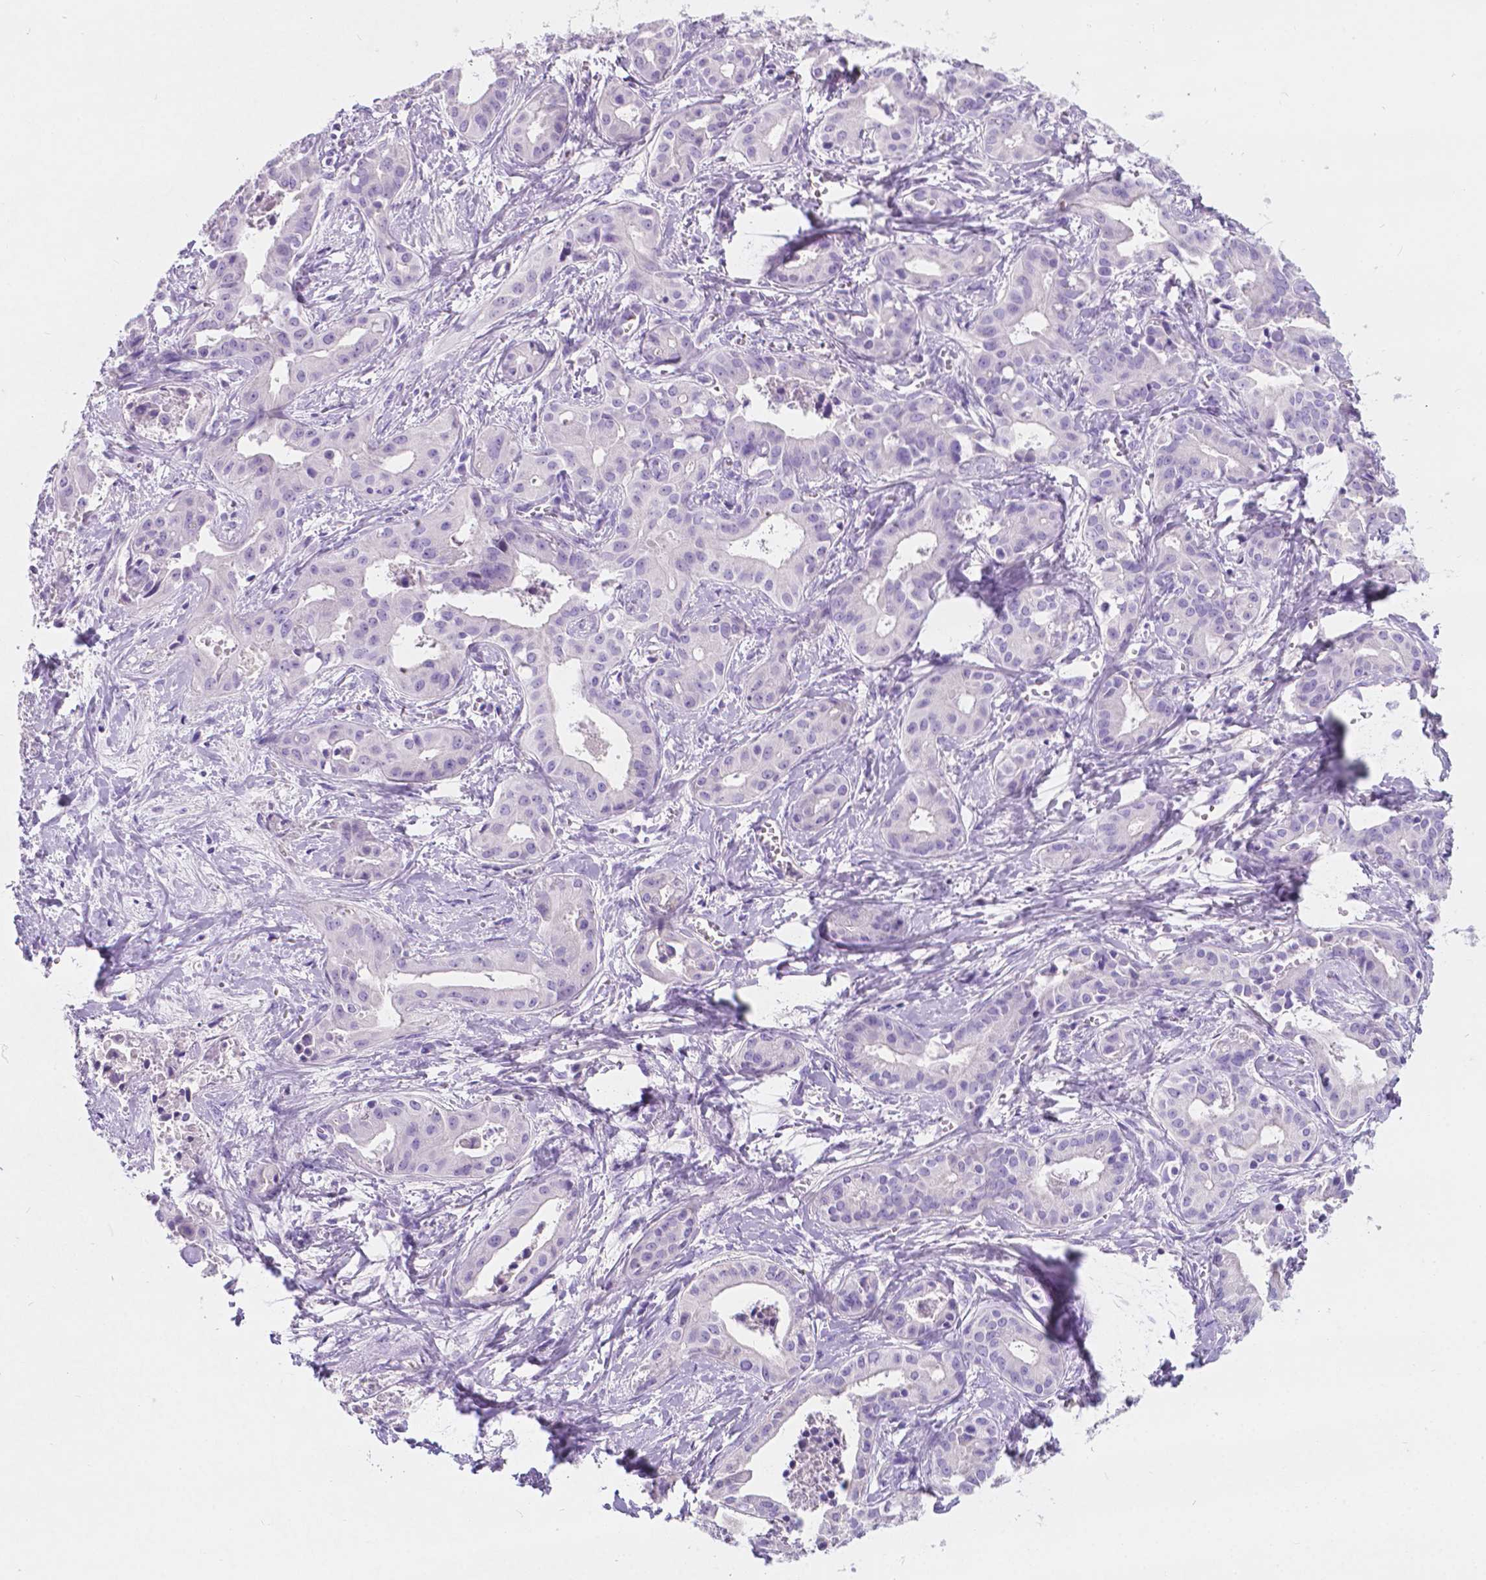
{"staining": {"intensity": "negative", "quantity": "none", "location": "none"}, "tissue": "liver cancer", "cell_type": "Tumor cells", "image_type": "cancer", "snomed": [{"axis": "morphology", "description": "Cholangiocarcinoma"}, {"axis": "topography", "description": "Liver"}], "caption": "A high-resolution image shows immunohistochemistry (IHC) staining of cholangiocarcinoma (liver), which displays no significant expression in tumor cells. (Brightfield microscopy of DAB immunohistochemistry at high magnification).", "gene": "GNAO1", "patient": {"sex": "female", "age": 65}}